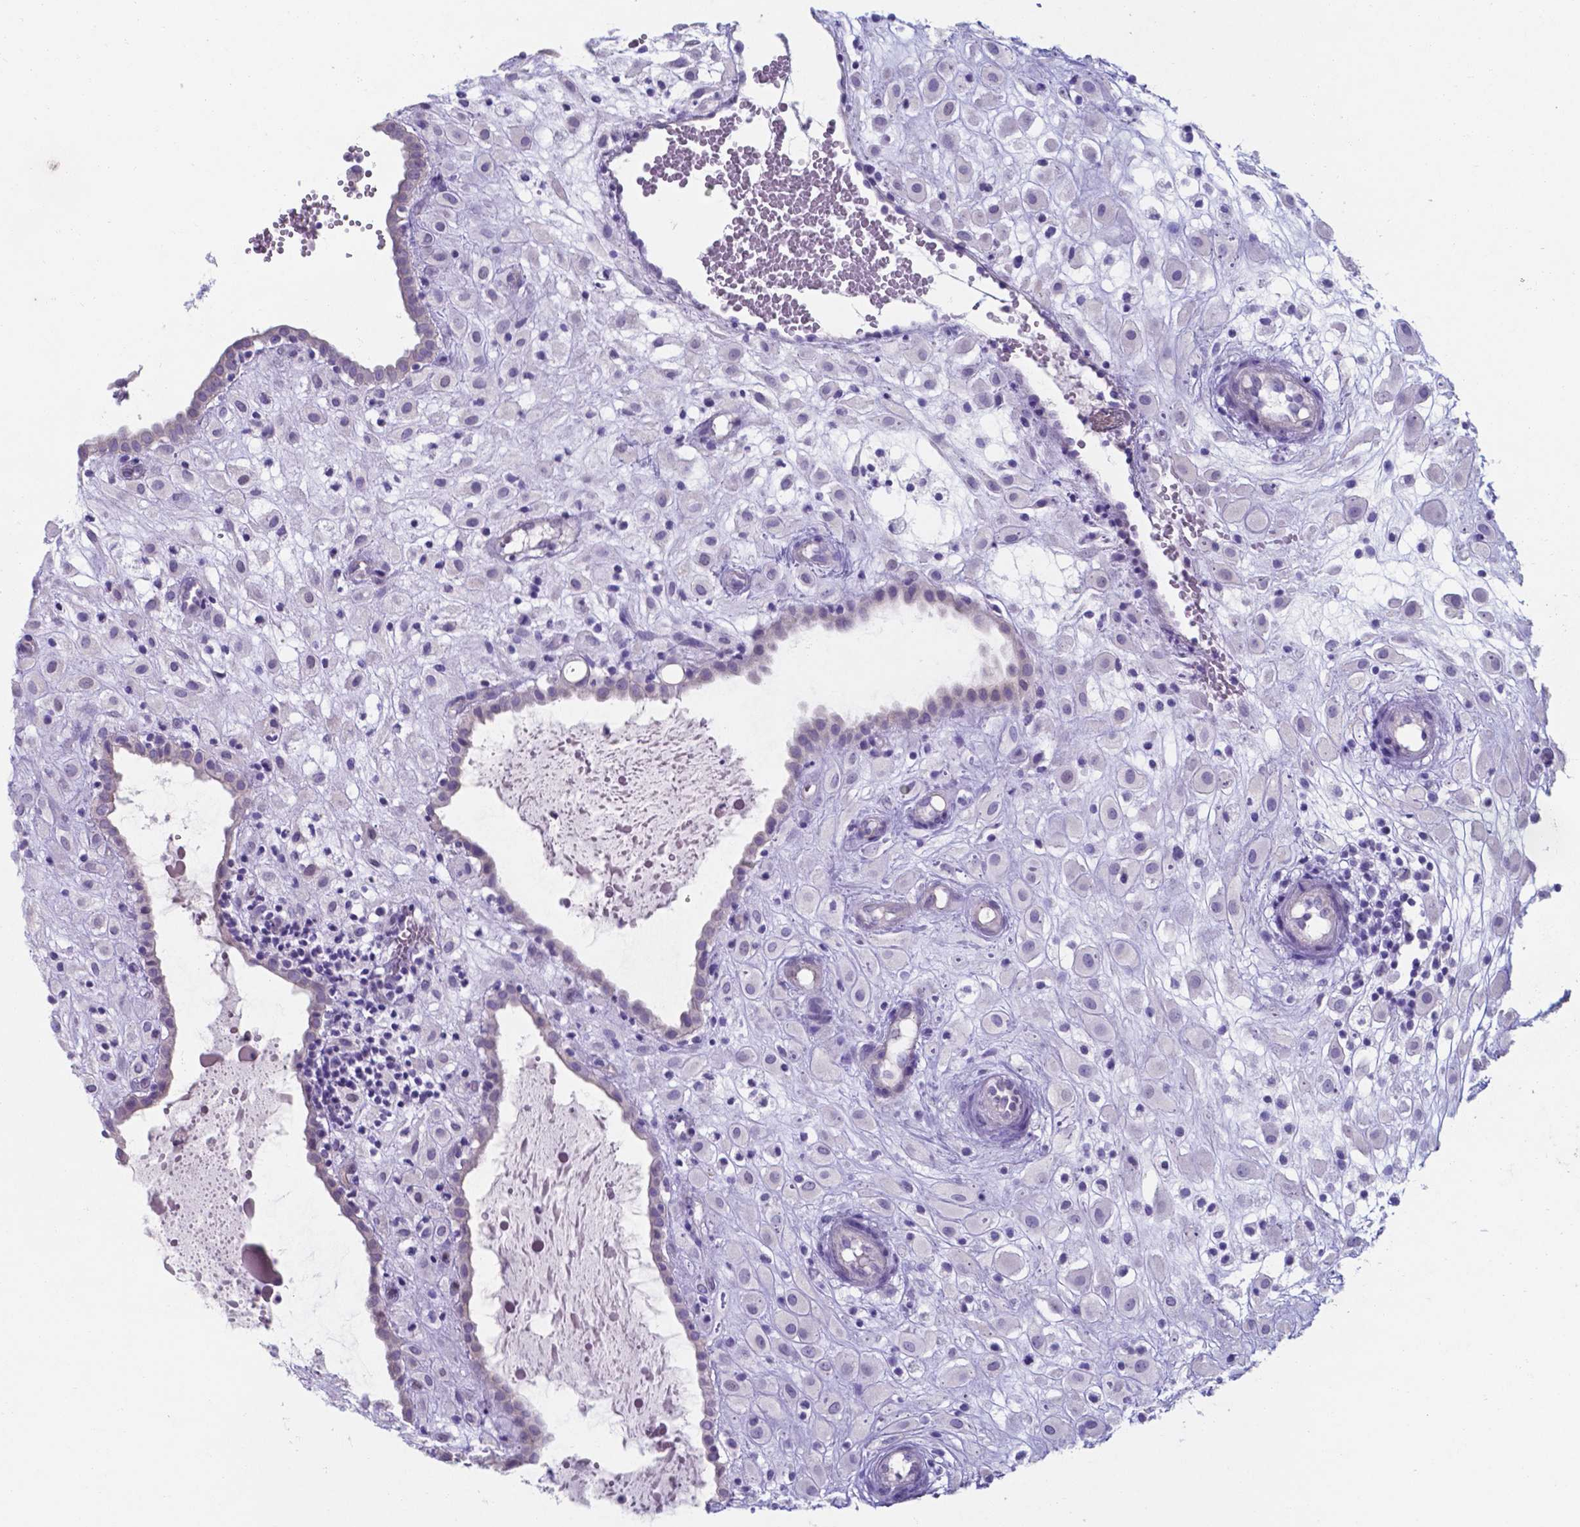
{"staining": {"intensity": "negative", "quantity": "none", "location": "none"}, "tissue": "placenta", "cell_type": "Decidual cells", "image_type": "normal", "snomed": [{"axis": "morphology", "description": "Normal tissue, NOS"}, {"axis": "topography", "description": "Placenta"}], "caption": "This is an immunohistochemistry (IHC) micrograph of normal human placenta. There is no positivity in decidual cells.", "gene": "UBE2J1", "patient": {"sex": "female", "age": 24}}